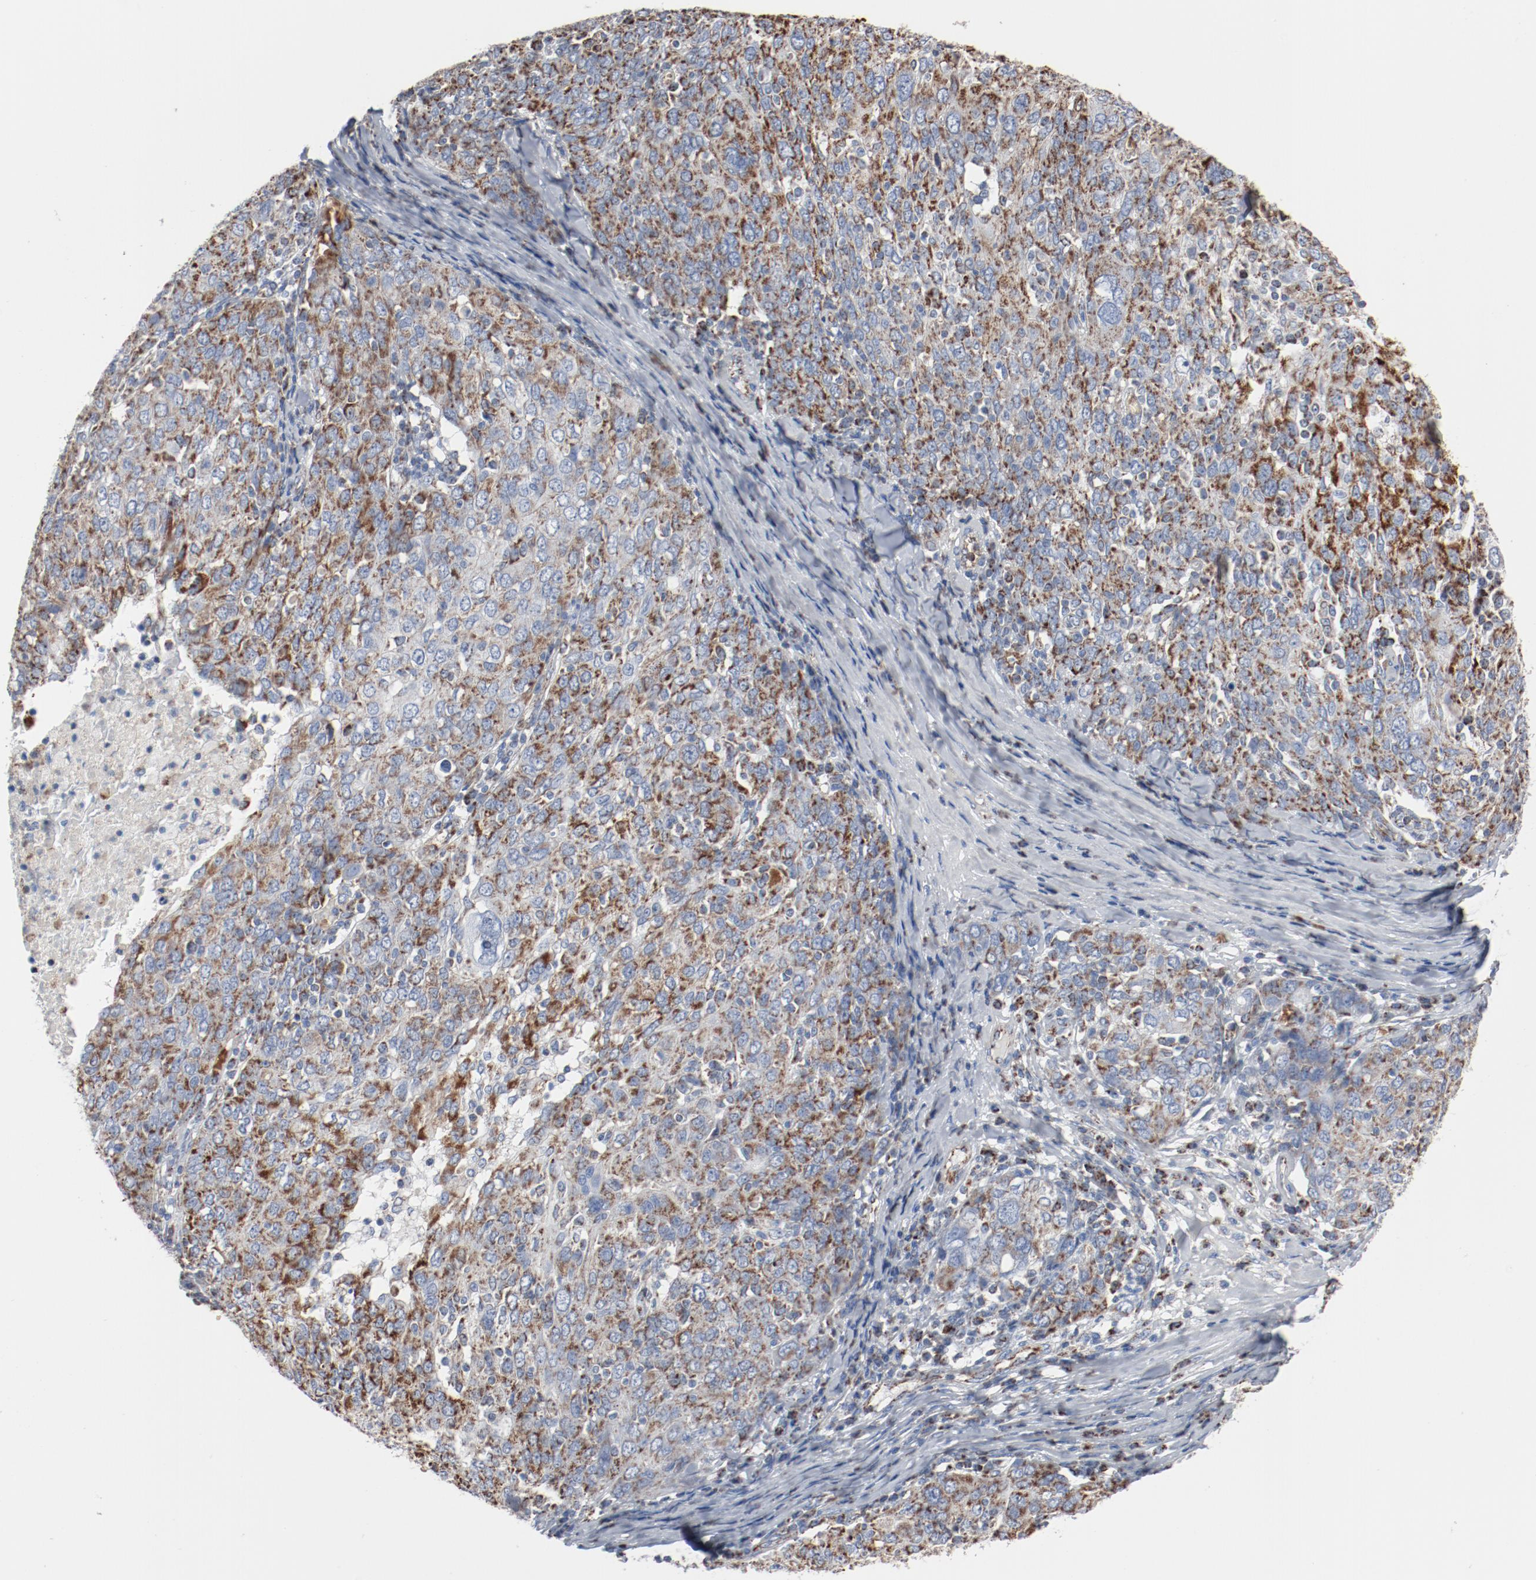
{"staining": {"intensity": "moderate", "quantity": ">75%", "location": "cytoplasmic/membranous"}, "tissue": "ovarian cancer", "cell_type": "Tumor cells", "image_type": "cancer", "snomed": [{"axis": "morphology", "description": "Carcinoma, endometroid"}, {"axis": "topography", "description": "Ovary"}], "caption": "This photomicrograph exhibits immunohistochemistry staining of endometroid carcinoma (ovarian), with medium moderate cytoplasmic/membranous positivity in about >75% of tumor cells.", "gene": "NDUFB8", "patient": {"sex": "female", "age": 50}}